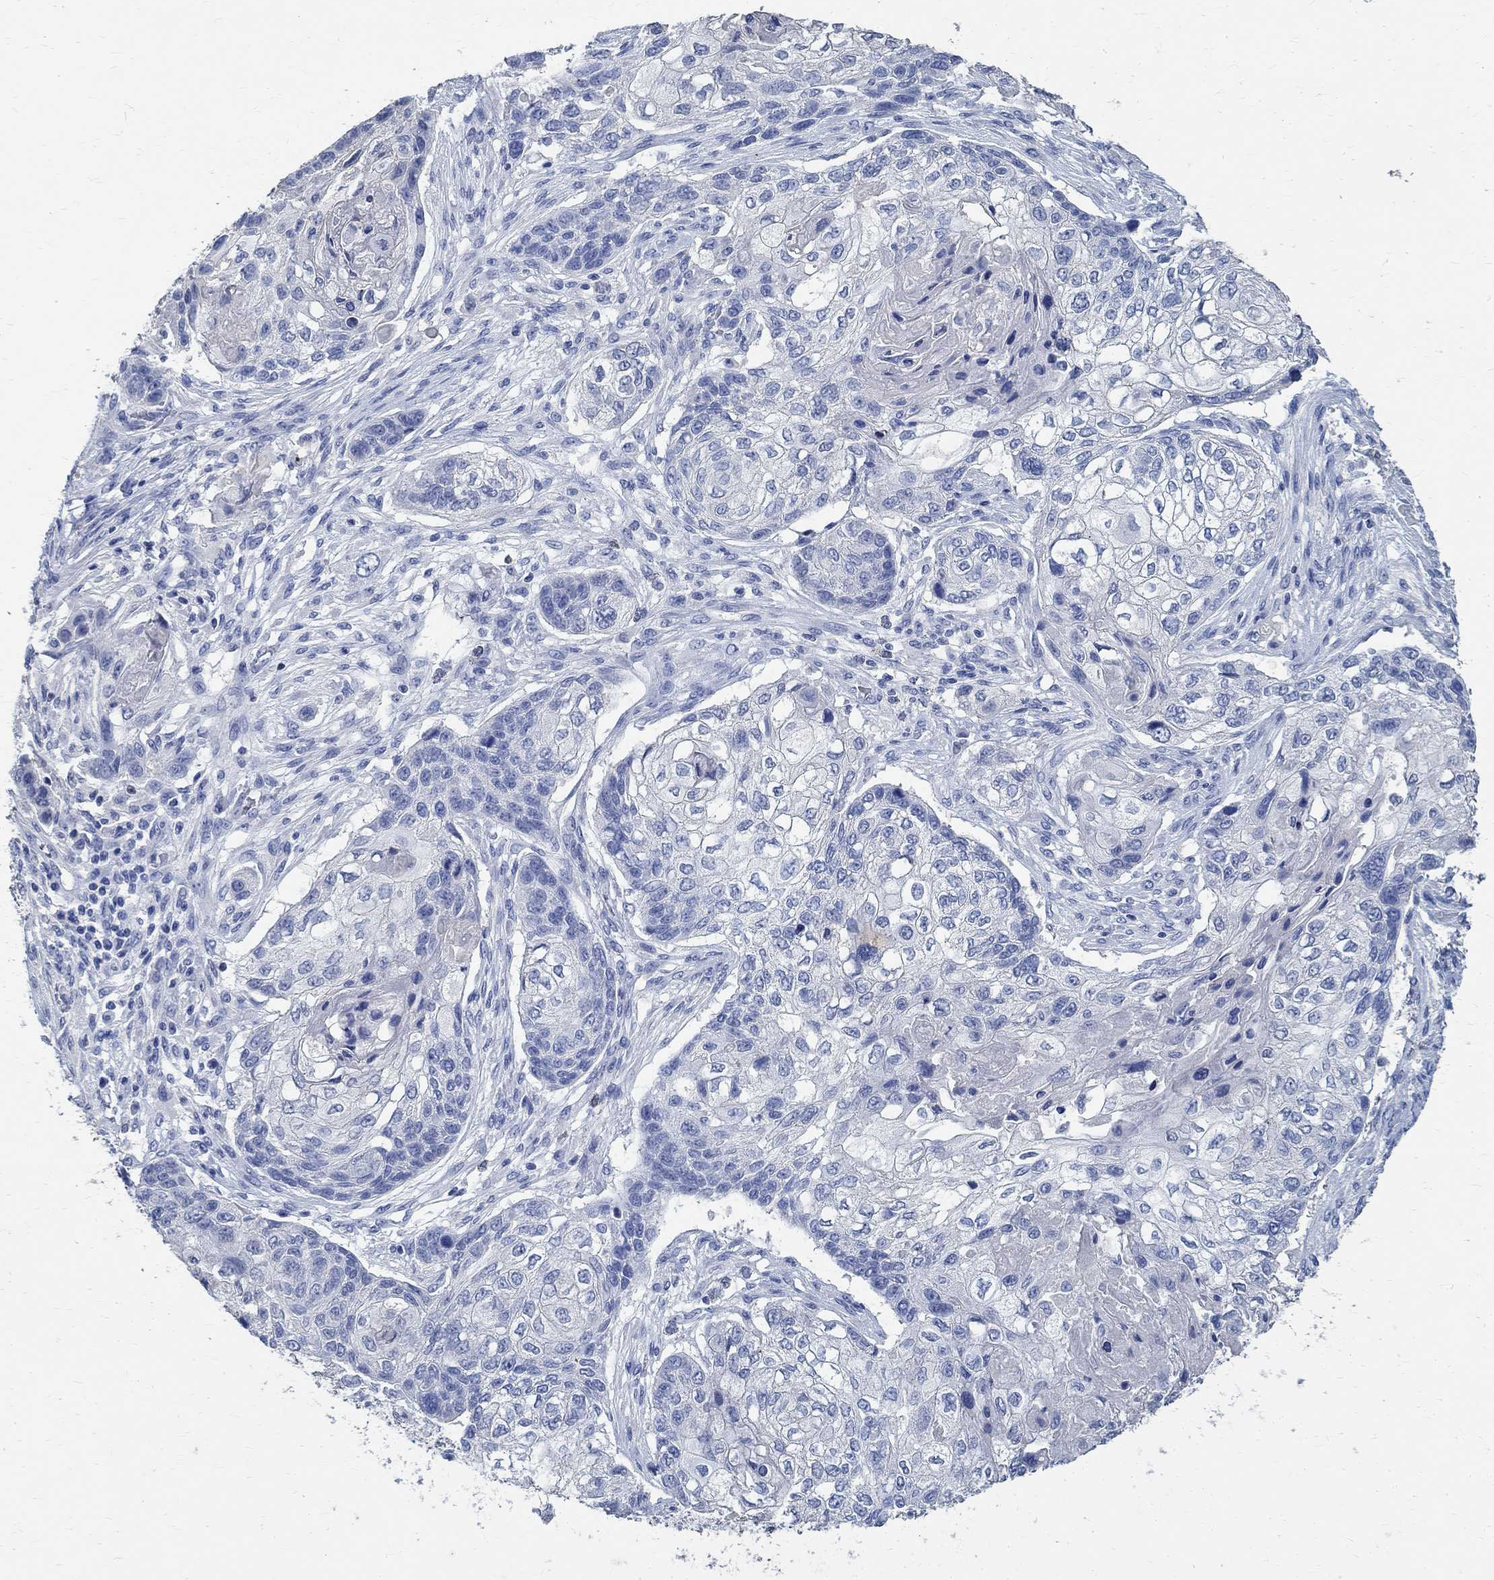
{"staining": {"intensity": "negative", "quantity": "none", "location": "none"}, "tissue": "lung cancer", "cell_type": "Tumor cells", "image_type": "cancer", "snomed": [{"axis": "morphology", "description": "Normal tissue, NOS"}, {"axis": "morphology", "description": "Squamous cell carcinoma, NOS"}, {"axis": "topography", "description": "Bronchus"}, {"axis": "topography", "description": "Lung"}], "caption": "This is an immunohistochemistry (IHC) photomicrograph of lung squamous cell carcinoma. There is no expression in tumor cells.", "gene": "PRX", "patient": {"sex": "male", "age": 69}}